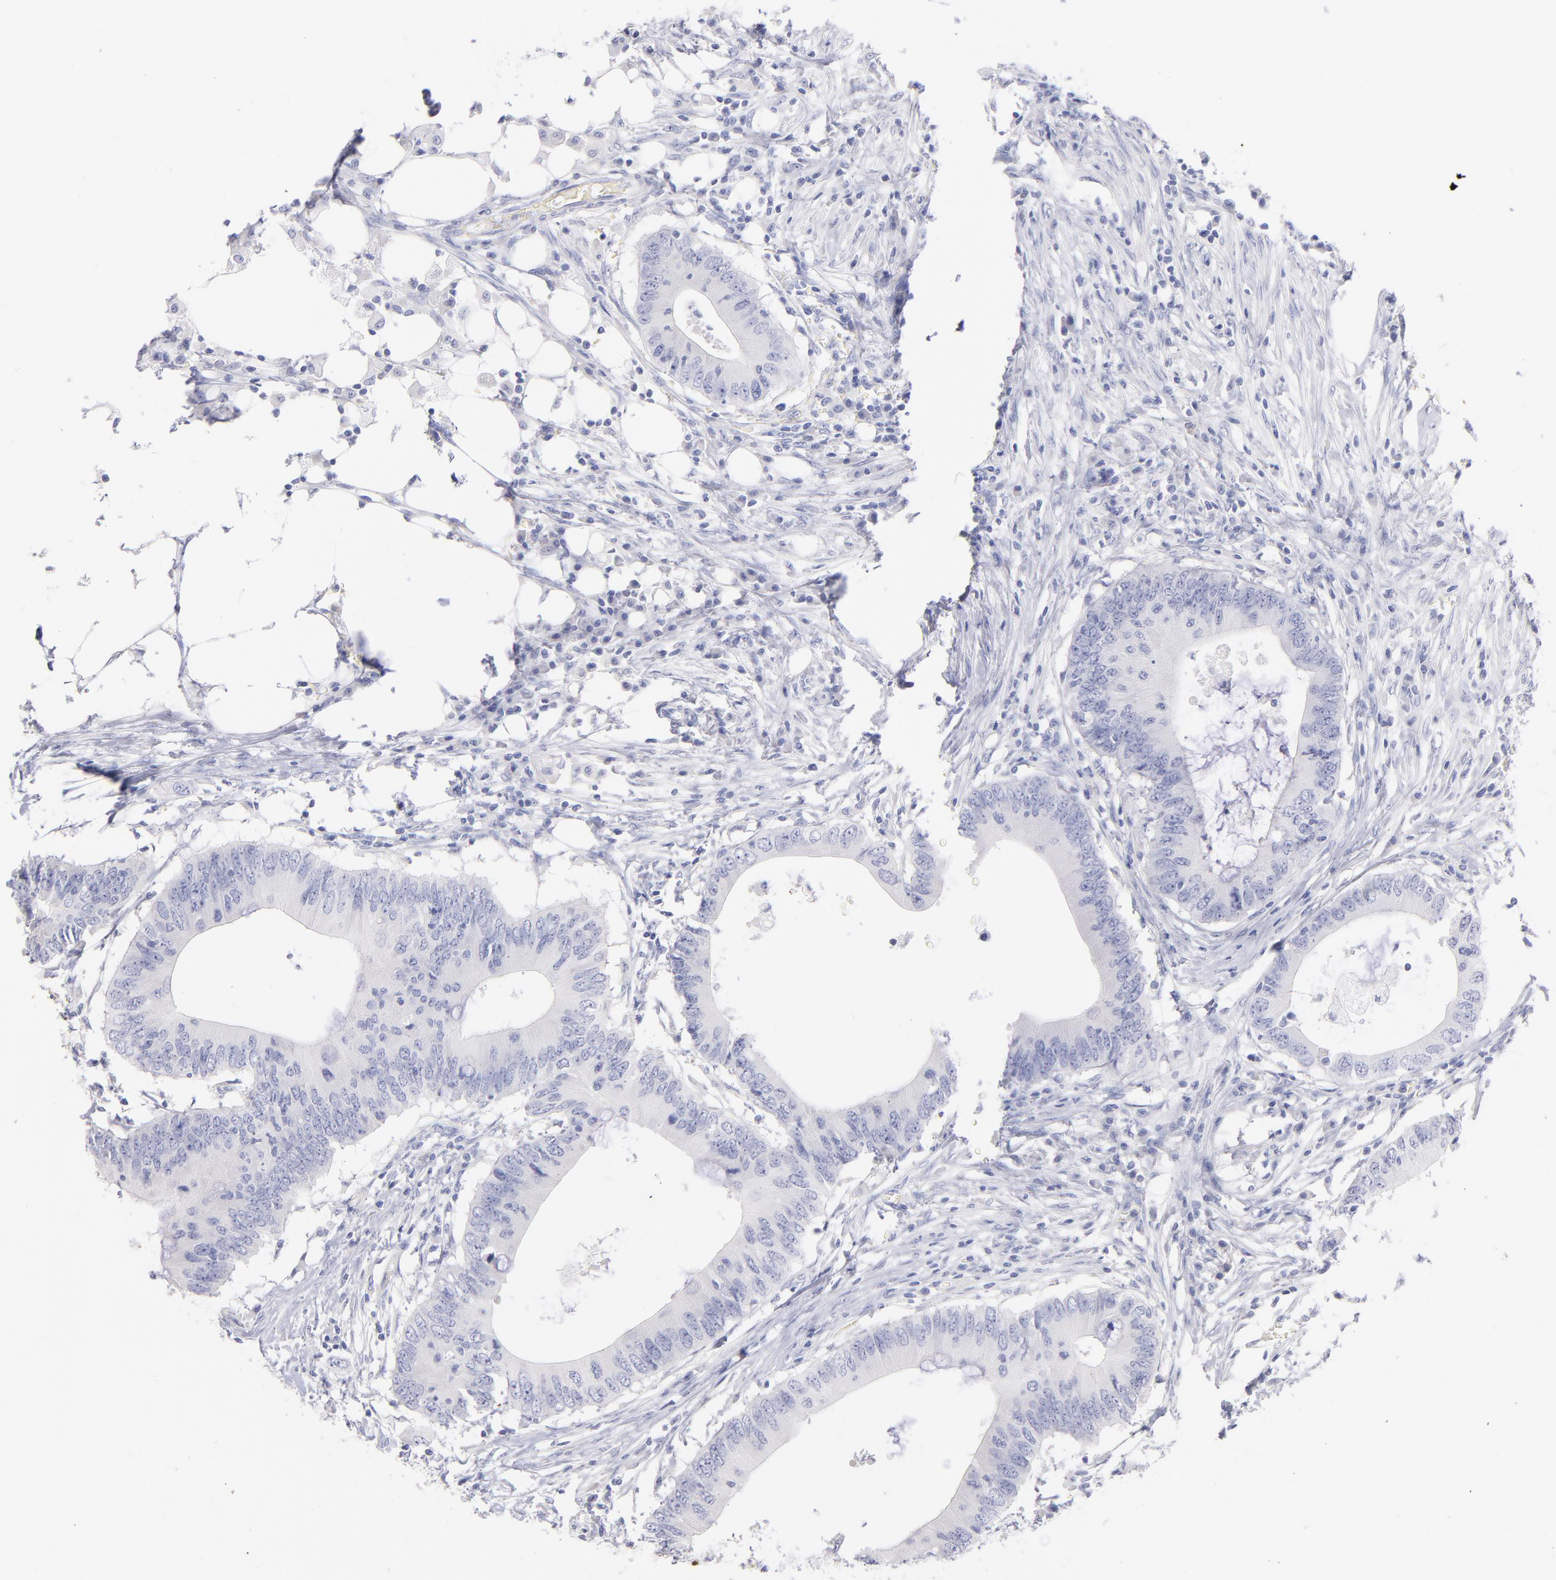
{"staining": {"intensity": "negative", "quantity": "none", "location": "none"}, "tissue": "colorectal cancer", "cell_type": "Tumor cells", "image_type": "cancer", "snomed": [{"axis": "morphology", "description": "Adenocarcinoma, NOS"}, {"axis": "topography", "description": "Colon"}], "caption": "This is an immunohistochemistry histopathology image of human colorectal cancer (adenocarcinoma). There is no expression in tumor cells.", "gene": "SCGN", "patient": {"sex": "male", "age": 71}}